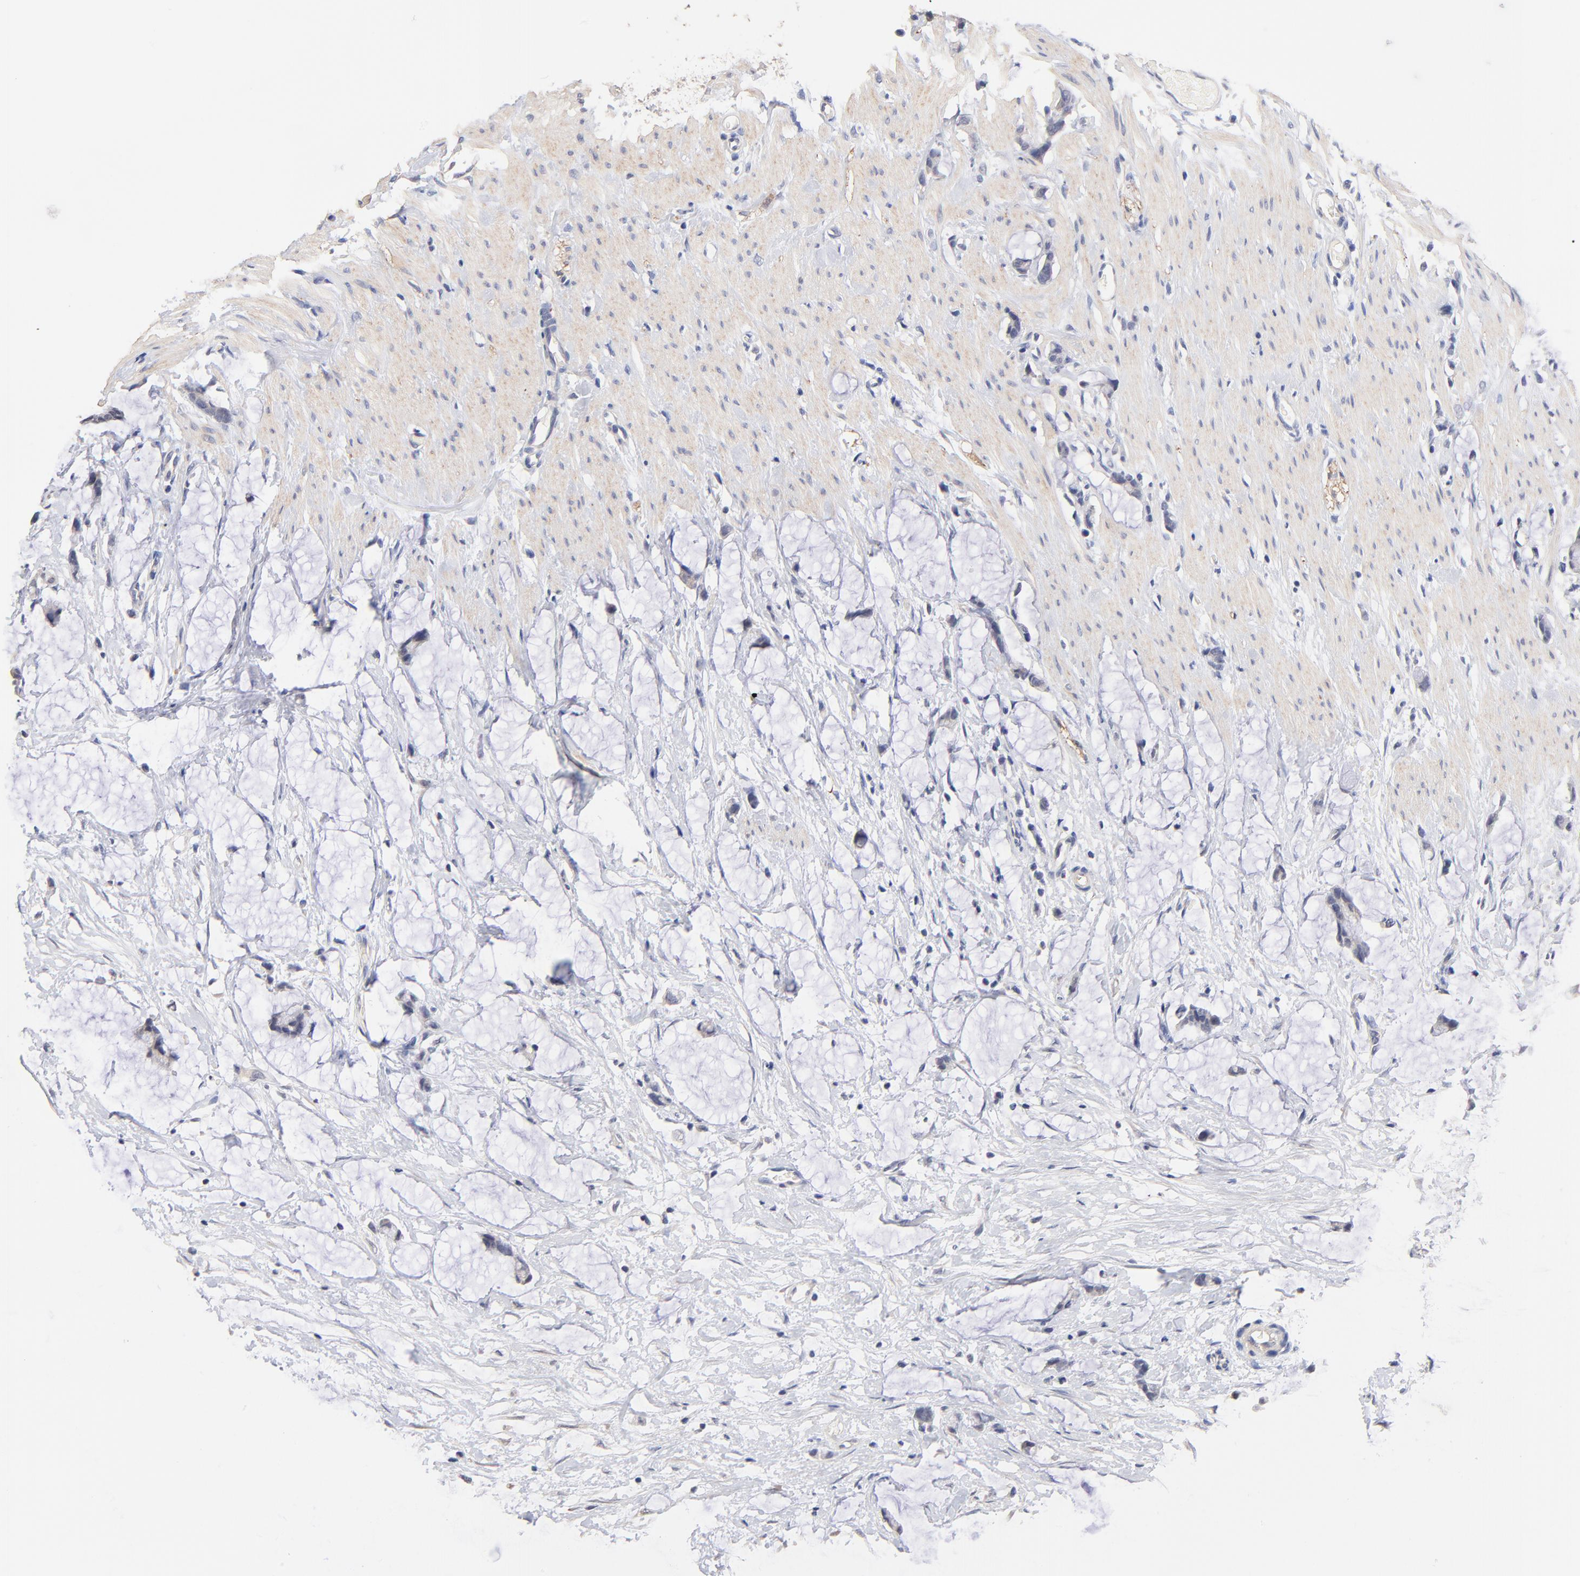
{"staining": {"intensity": "negative", "quantity": "none", "location": "none"}, "tissue": "colorectal cancer", "cell_type": "Tumor cells", "image_type": "cancer", "snomed": [{"axis": "morphology", "description": "Adenocarcinoma, NOS"}, {"axis": "topography", "description": "Colon"}], "caption": "This is a image of IHC staining of adenocarcinoma (colorectal), which shows no expression in tumor cells.", "gene": "RIBC2", "patient": {"sex": "male", "age": 14}}